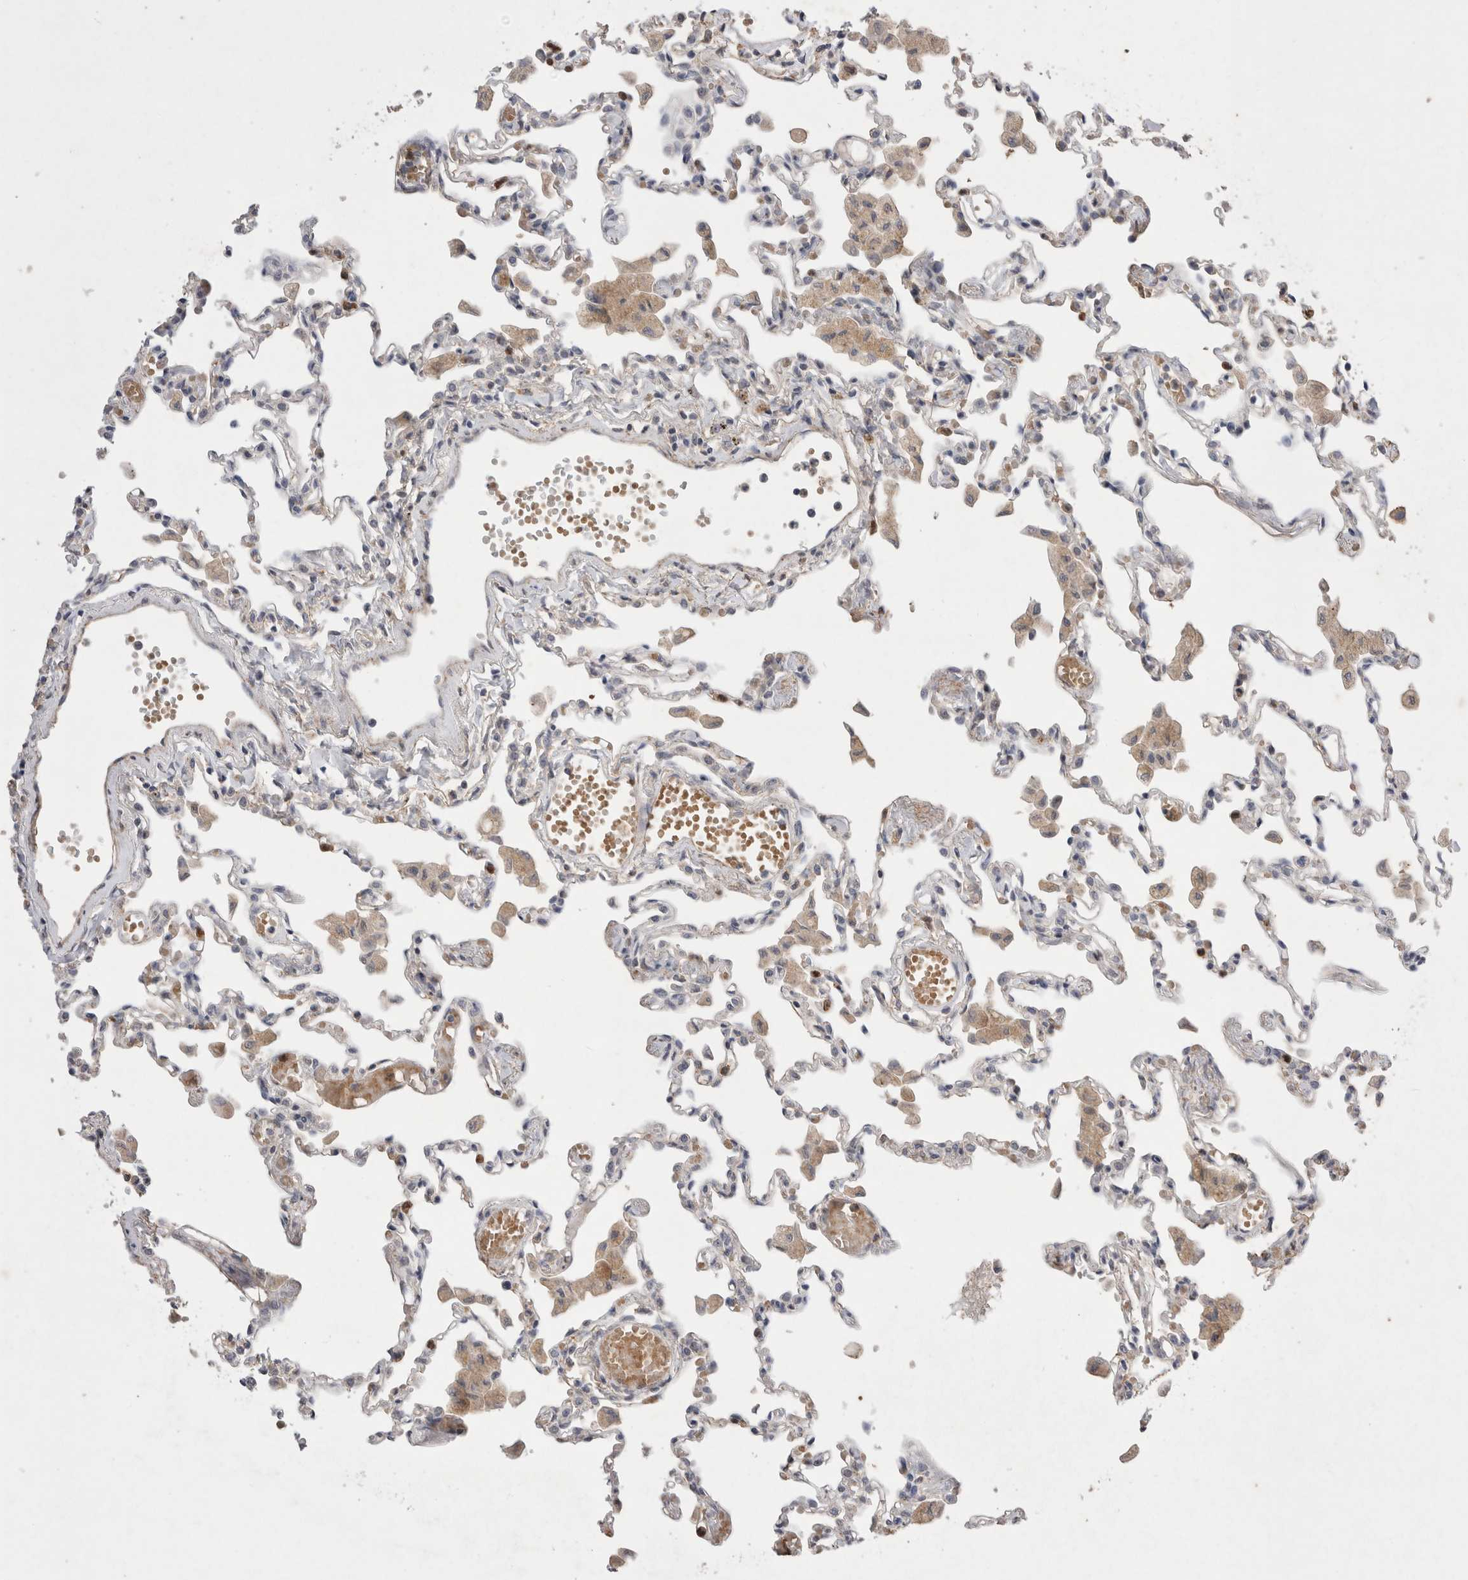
{"staining": {"intensity": "negative", "quantity": "none", "location": "none"}, "tissue": "lung", "cell_type": "Alveolar cells", "image_type": "normal", "snomed": [{"axis": "morphology", "description": "Normal tissue, NOS"}, {"axis": "topography", "description": "Bronchus"}, {"axis": "topography", "description": "Lung"}], "caption": "IHC photomicrograph of normal lung: human lung stained with DAB exhibits no significant protein positivity in alveolar cells.", "gene": "STK11", "patient": {"sex": "female", "age": 49}}